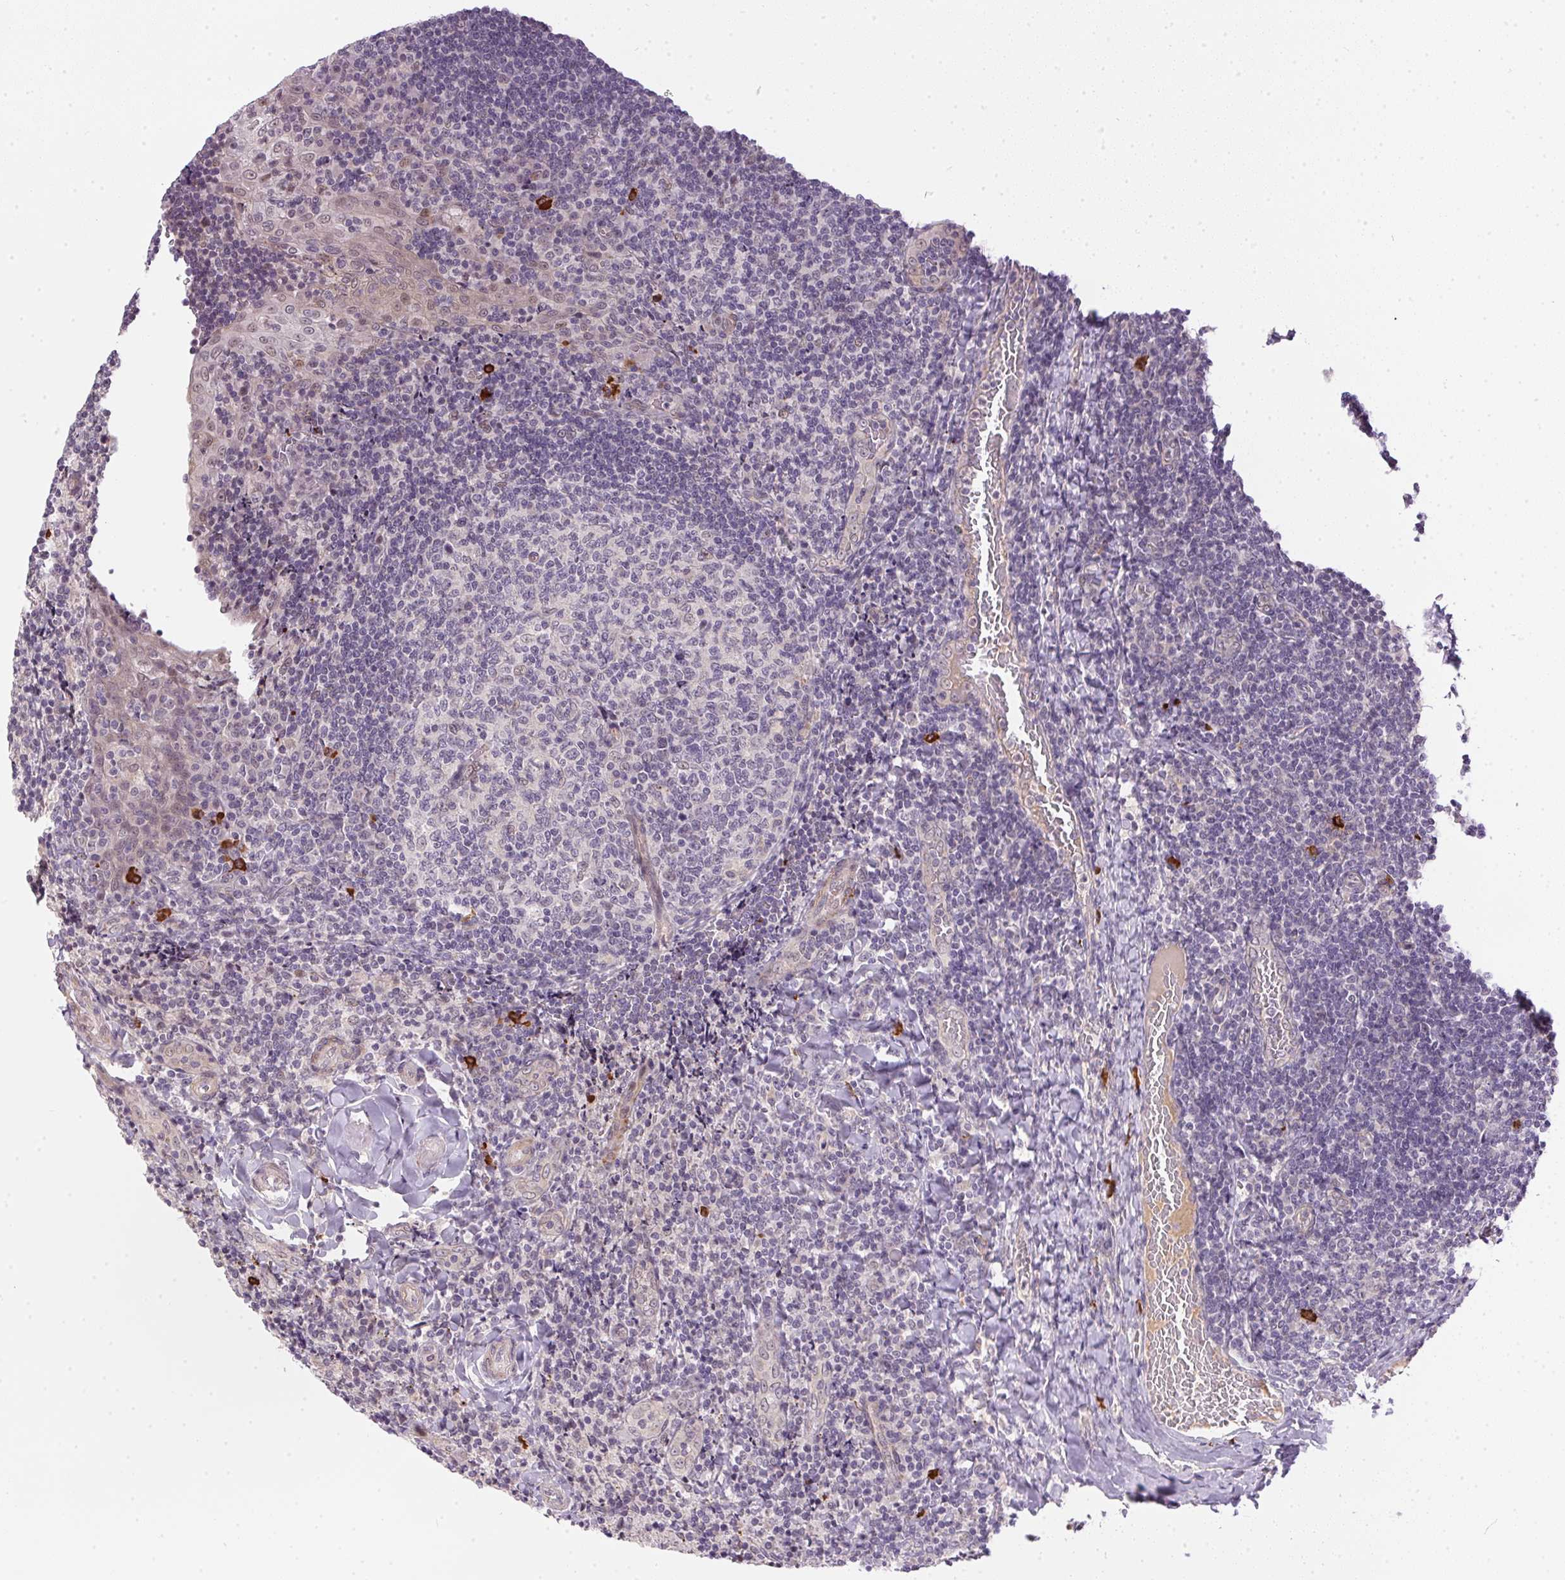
{"staining": {"intensity": "strong", "quantity": "<25%", "location": "cytoplasmic/membranous"}, "tissue": "tonsil", "cell_type": "Germinal center cells", "image_type": "normal", "snomed": [{"axis": "morphology", "description": "Normal tissue, NOS"}, {"axis": "topography", "description": "Tonsil"}], "caption": "The histopathology image reveals staining of normal tonsil, revealing strong cytoplasmic/membranous protein expression (brown color) within germinal center cells.", "gene": "CFAP92", "patient": {"sex": "male", "age": 17}}